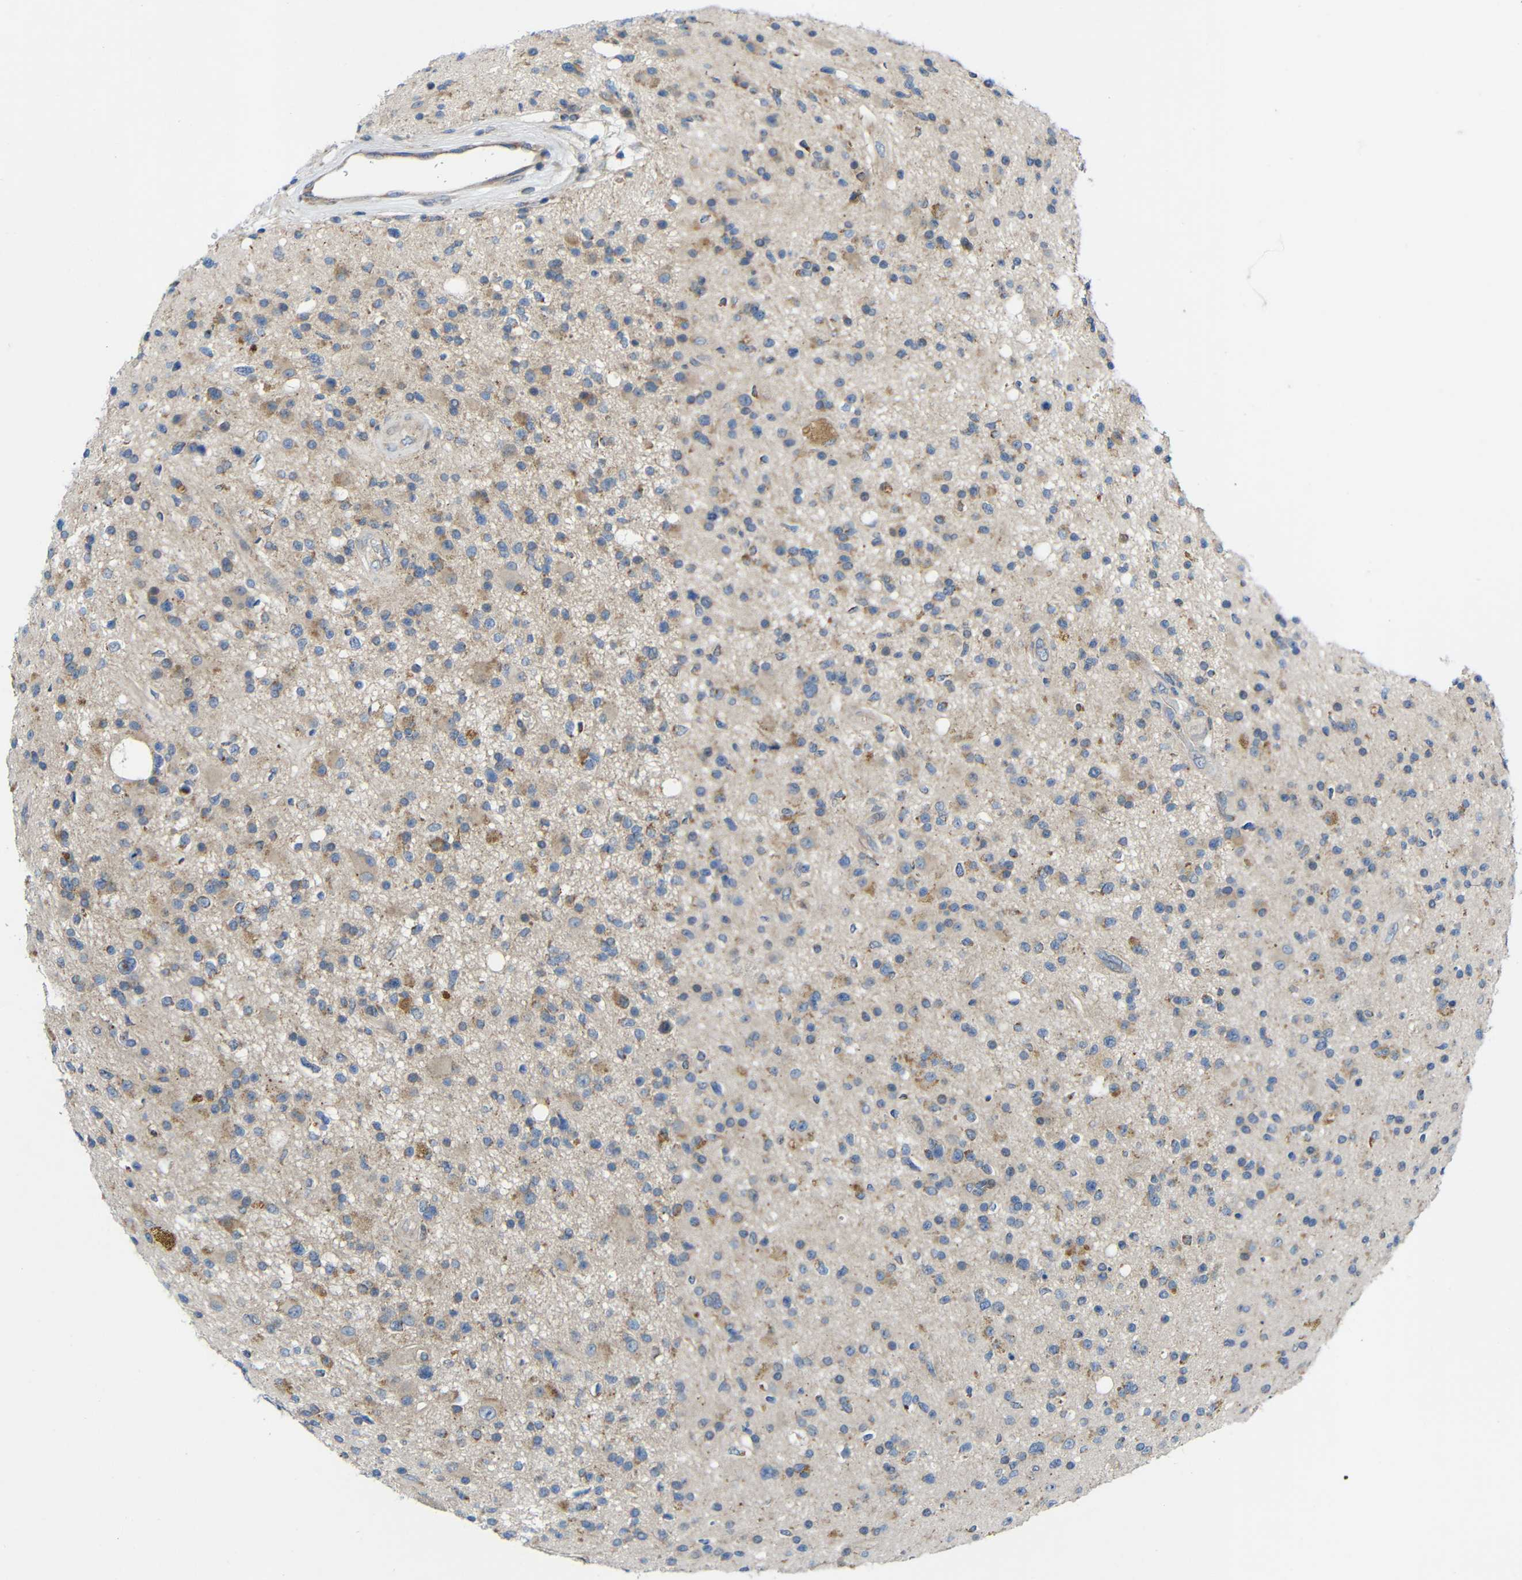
{"staining": {"intensity": "negative", "quantity": "none", "location": "none"}, "tissue": "glioma", "cell_type": "Tumor cells", "image_type": "cancer", "snomed": [{"axis": "morphology", "description": "Glioma, malignant, High grade"}, {"axis": "topography", "description": "Brain"}], "caption": "The immunohistochemistry (IHC) histopathology image has no significant expression in tumor cells of malignant glioma (high-grade) tissue.", "gene": "TMEM25", "patient": {"sex": "male", "age": 33}}